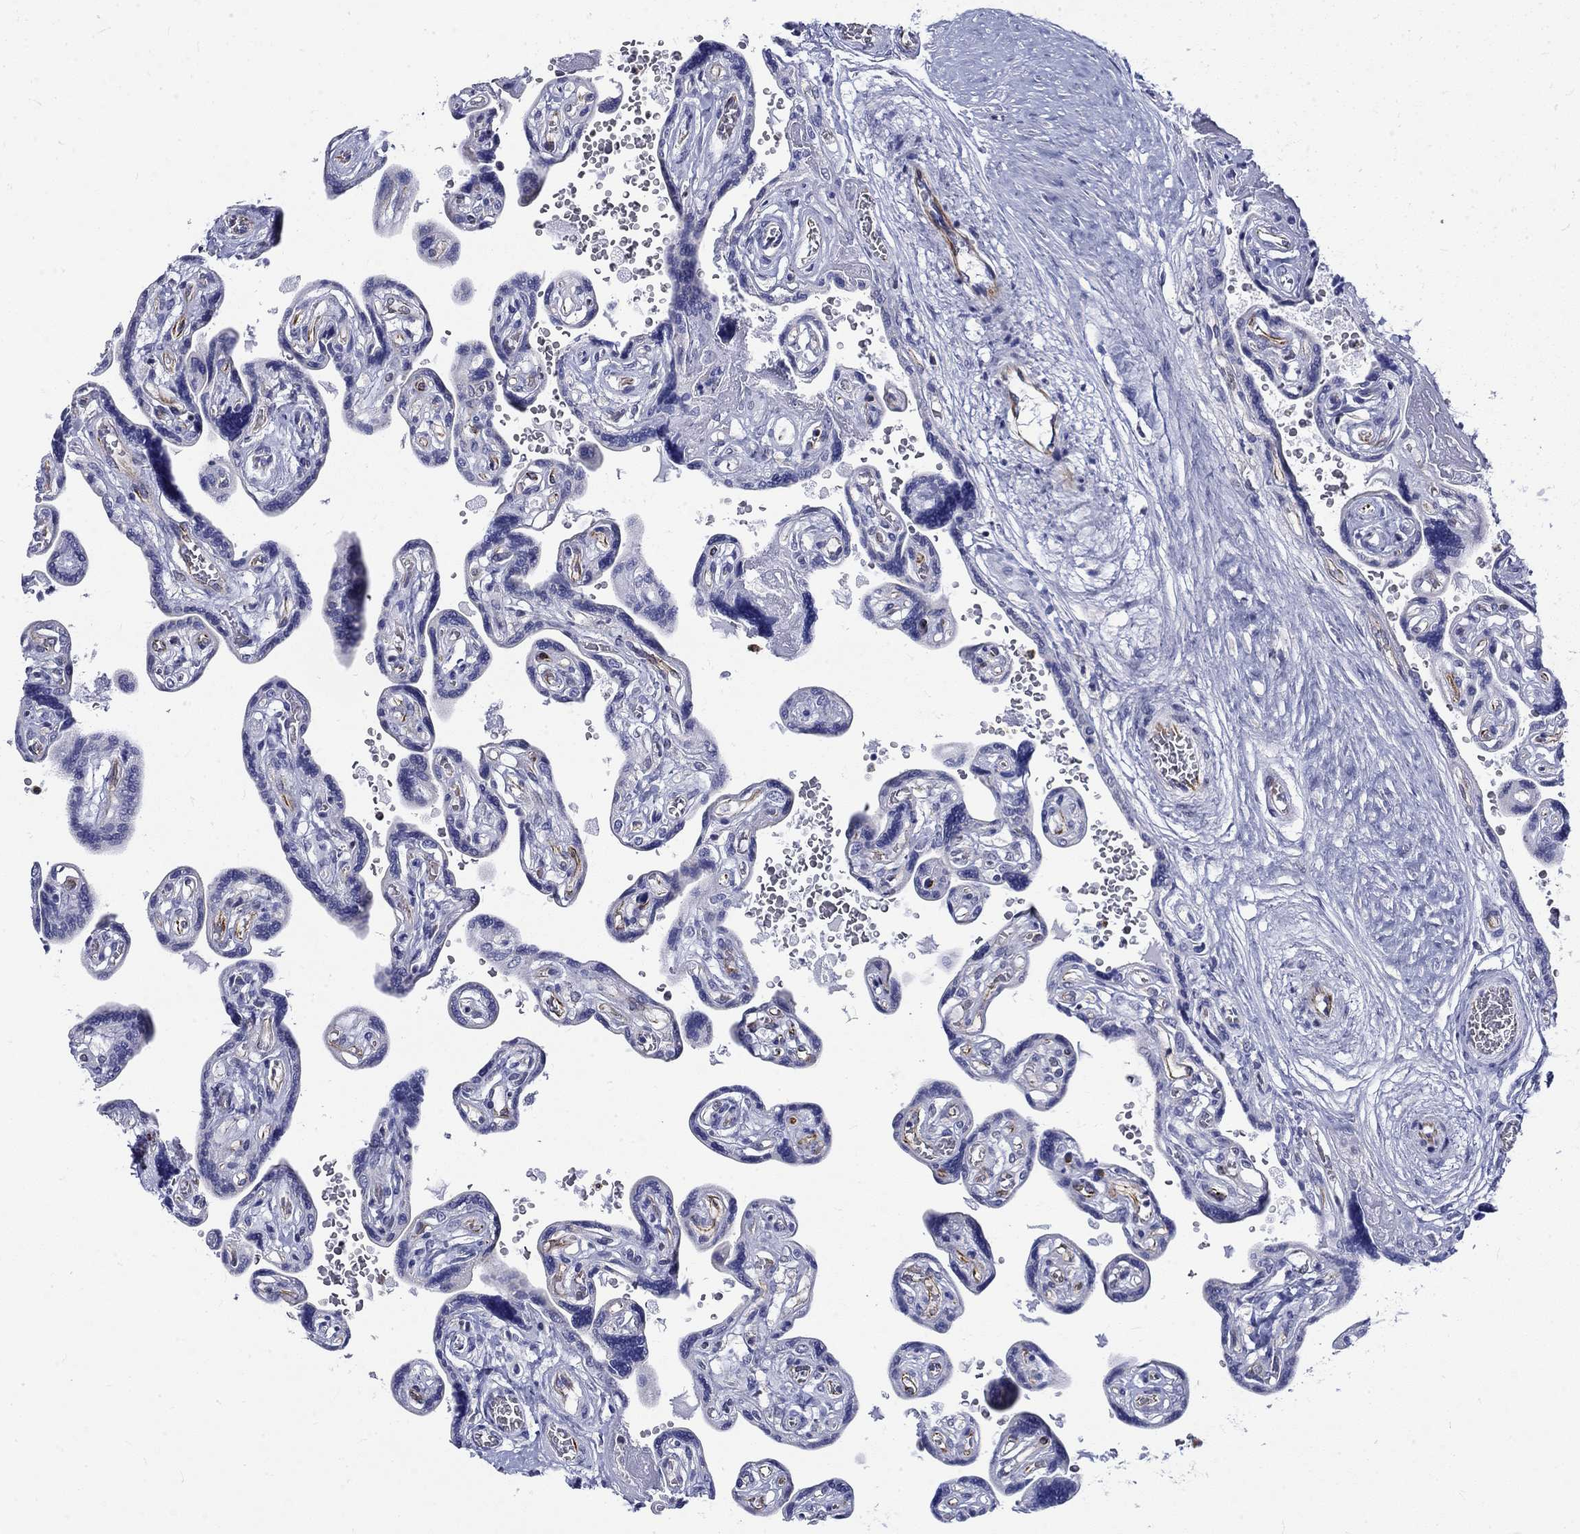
{"staining": {"intensity": "moderate", "quantity": "<25%", "location": "nuclear"}, "tissue": "placenta", "cell_type": "Decidual cells", "image_type": "normal", "snomed": [{"axis": "morphology", "description": "Normal tissue, NOS"}, {"axis": "topography", "description": "Placenta"}], "caption": "Immunohistochemical staining of benign human placenta demonstrates <25% levels of moderate nuclear protein positivity in about <25% of decidual cells.", "gene": "ST6GALNAC1", "patient": {"sex": "female", "age": 32}}